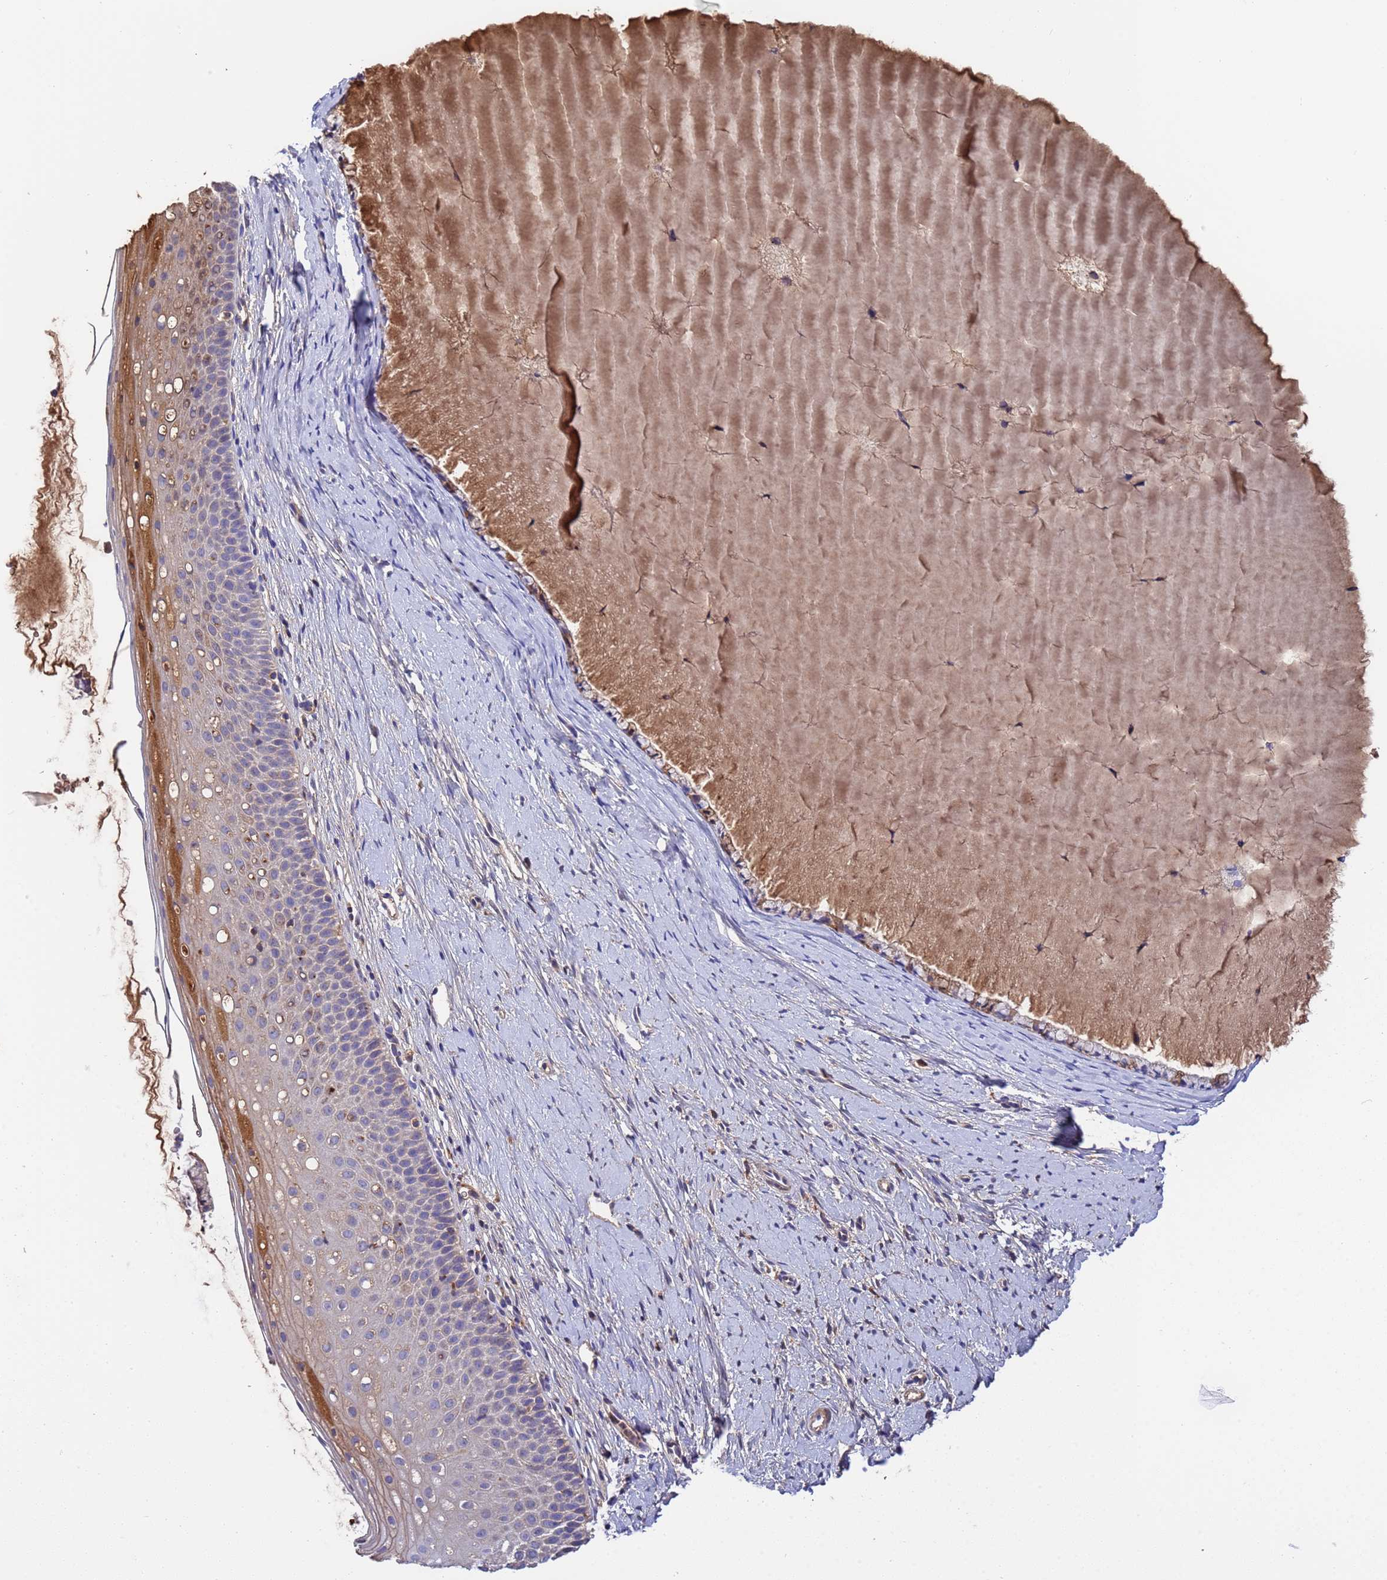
{"staining": {"intensity": "weak", "quantity": "25%-75%", "location": "cytoplasmic/membranous"}, "tissue": "cervix", "cell_type": "Glandular cells", "image_type": "normal", "snomed": [{"axis": "morphology", "description": "Normal tissue, NOS"}, {"axis": "topography", "description": "Cervix"}], "caption": "Immunohistochemical staining of normal cervix demonstrates weak cytoplasmic/membranous protein expression in approximately 25%-75% of glandular cells. The staining is performed using DAB (3,3'-diaminobenzidine) brown chromogen to label protein expression. The nuclei are counter-stained blue using hematoxylin.", "gene": "GLUD1", "patient": {"sex": "female", "age": 57}}